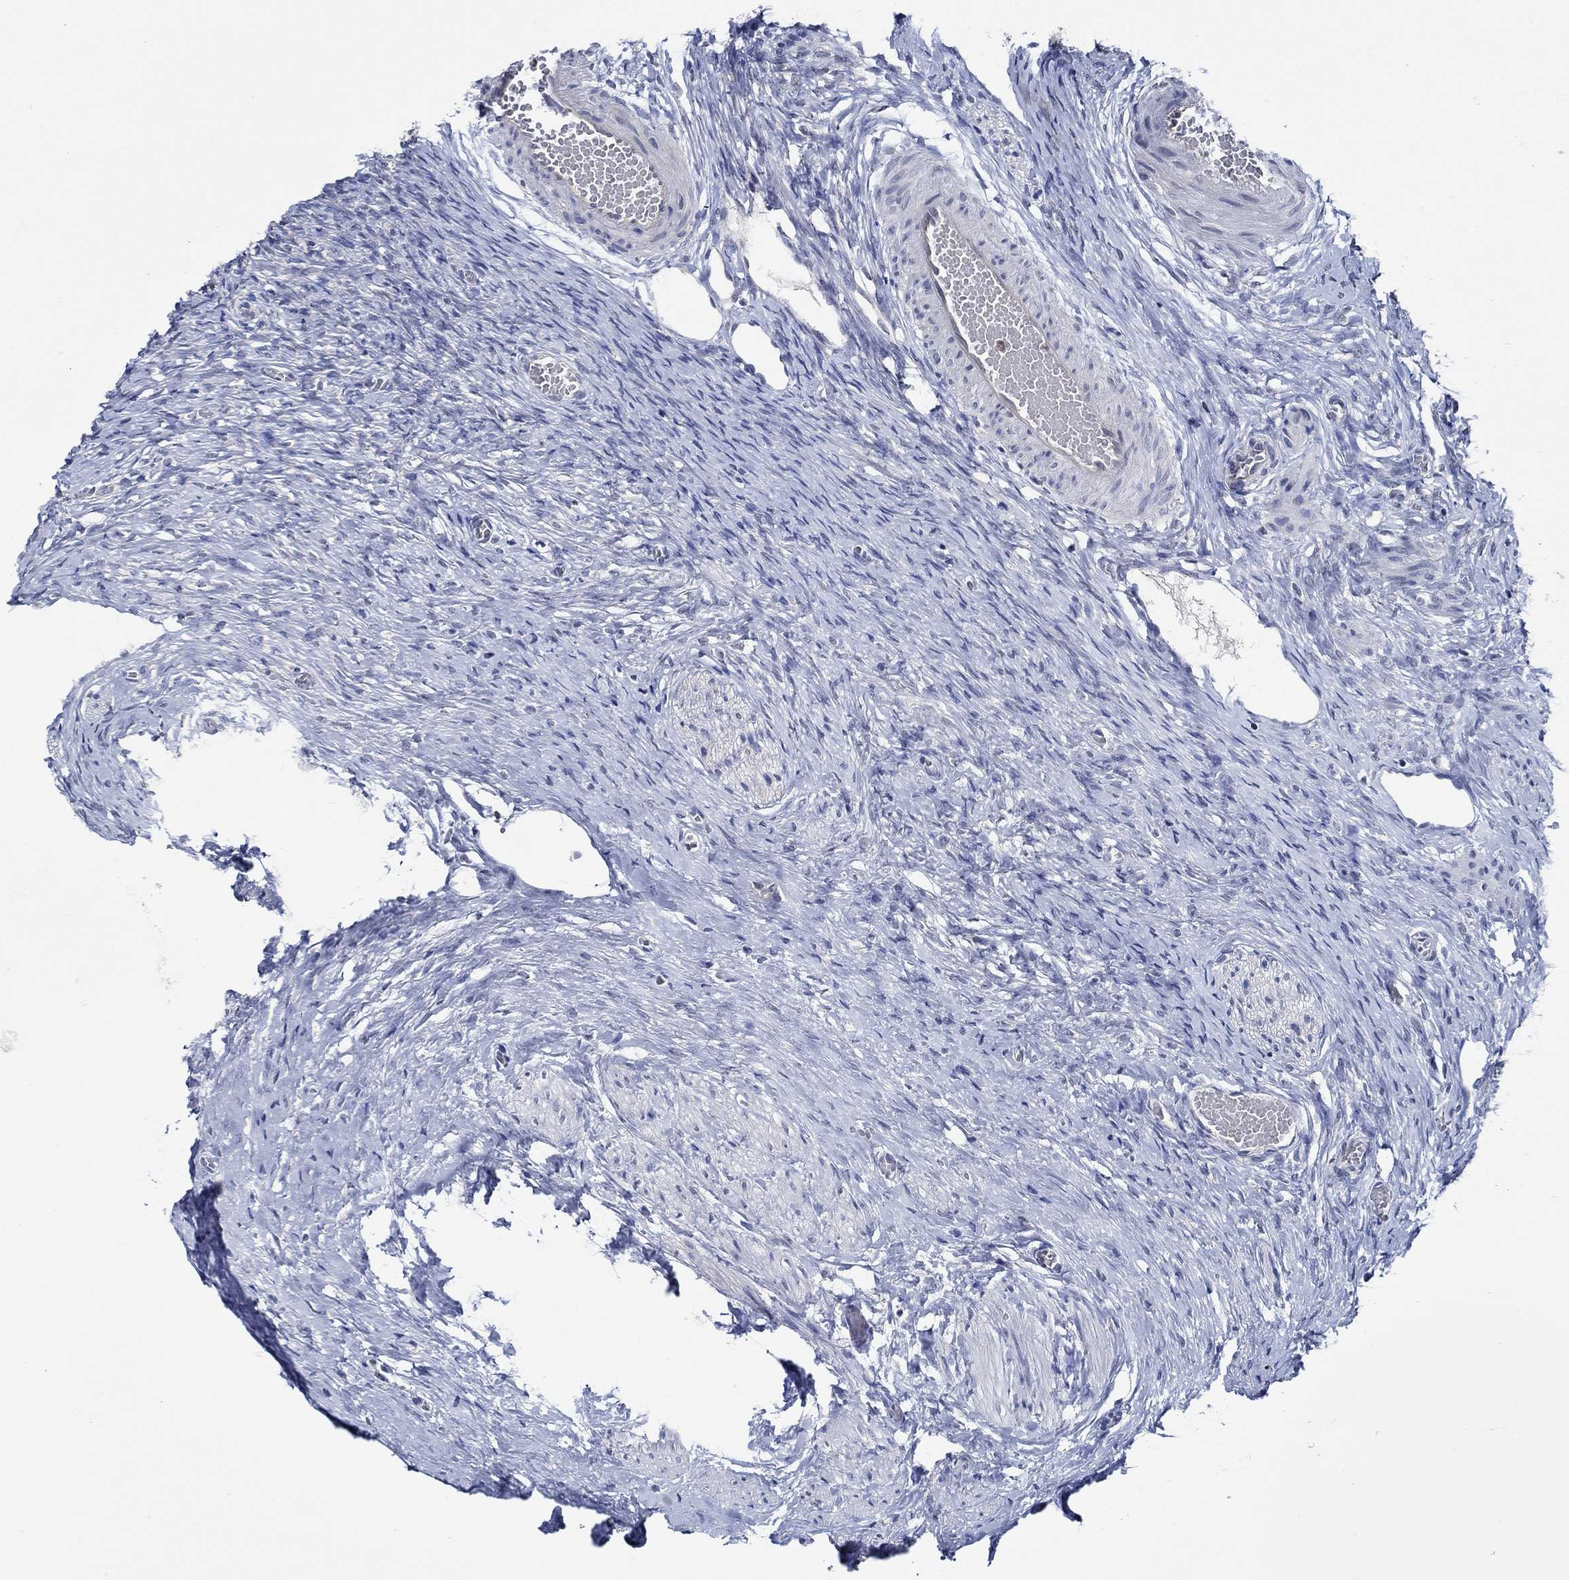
{"staining": {"intensity": "strong", "quantity": "25%-75%", "location": "cytoplasmic/membranous"}, "tissue": "ovary", "cell_type": "Follicle cells", "image_type": "normal", "snomed": [{"axis": "morphology", "description": "Normal tissue, NOS"}, {"axis": "topography", "description": "Ovary"}], "caption": "Immunohistochemistry (IHC) of normal human ovary shows high levels of strong cytoplasmic/membranous staining in about 25%-75% of follicle cells.", "gene": "DACT1", "patient": {"sex": "female", "age": 27}}